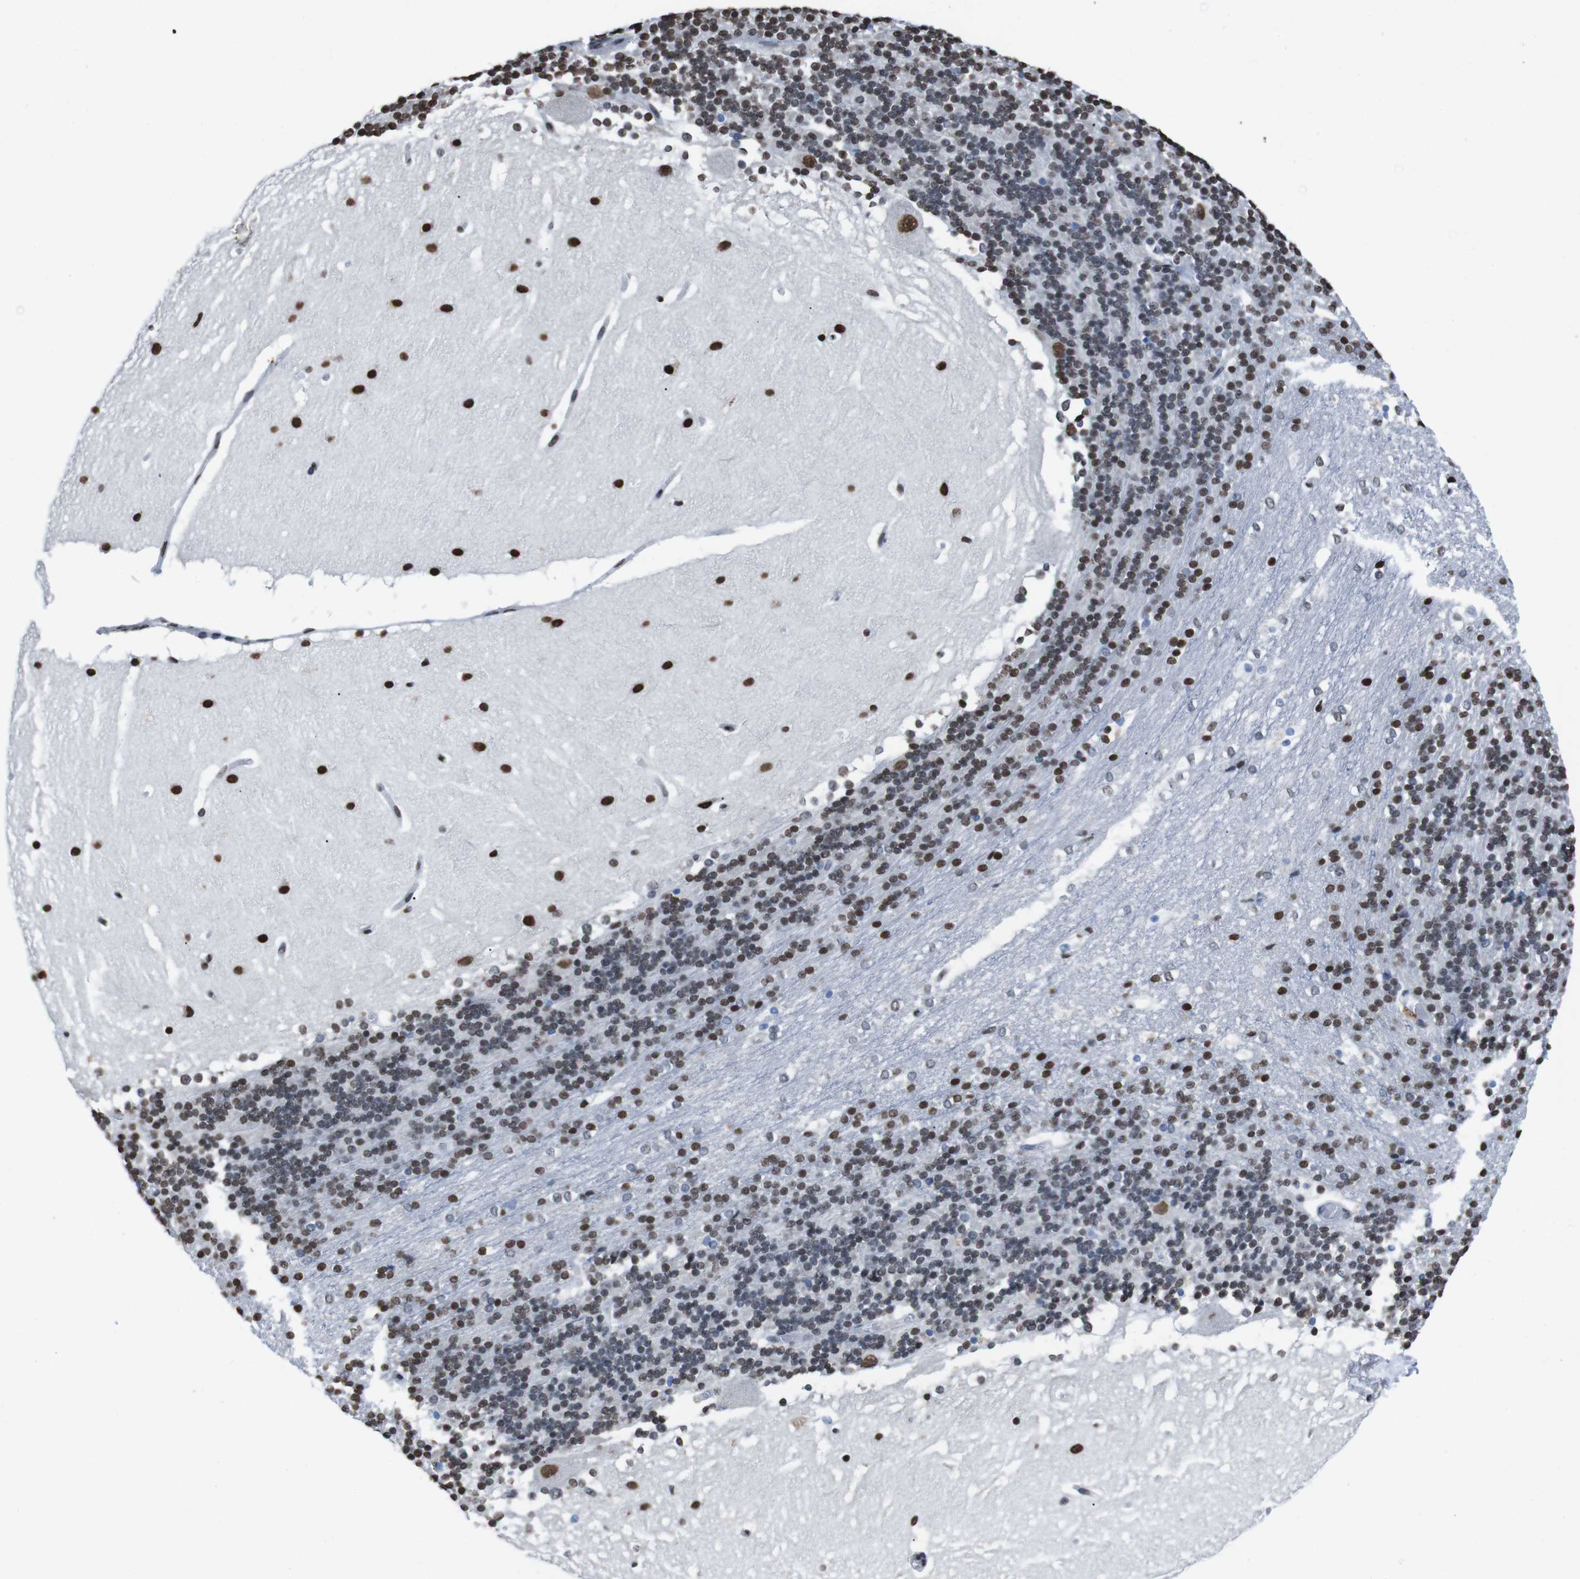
{"staining": {"intensity": "moderate", "quantity": "25%-75%", "location": "nuclear"}, "tissue": "cerebellum", "cell_type": "Cells in granular layer", "image_type": "normal", "snomed": [{"axis": "morphology", "description": "Normal tissue, NOS"}, {"axis": "topography", "description": "Cerebellum"}], "caption": "The histopathology image shows immunohistochemical staining of unremarkable cerebellum. There is moderate nuclear positivity is identified in approximately 25%-75% of cells in granular layer.", "gene": "PIP4P2", "patient": {"sex": "female", "age": 19}}